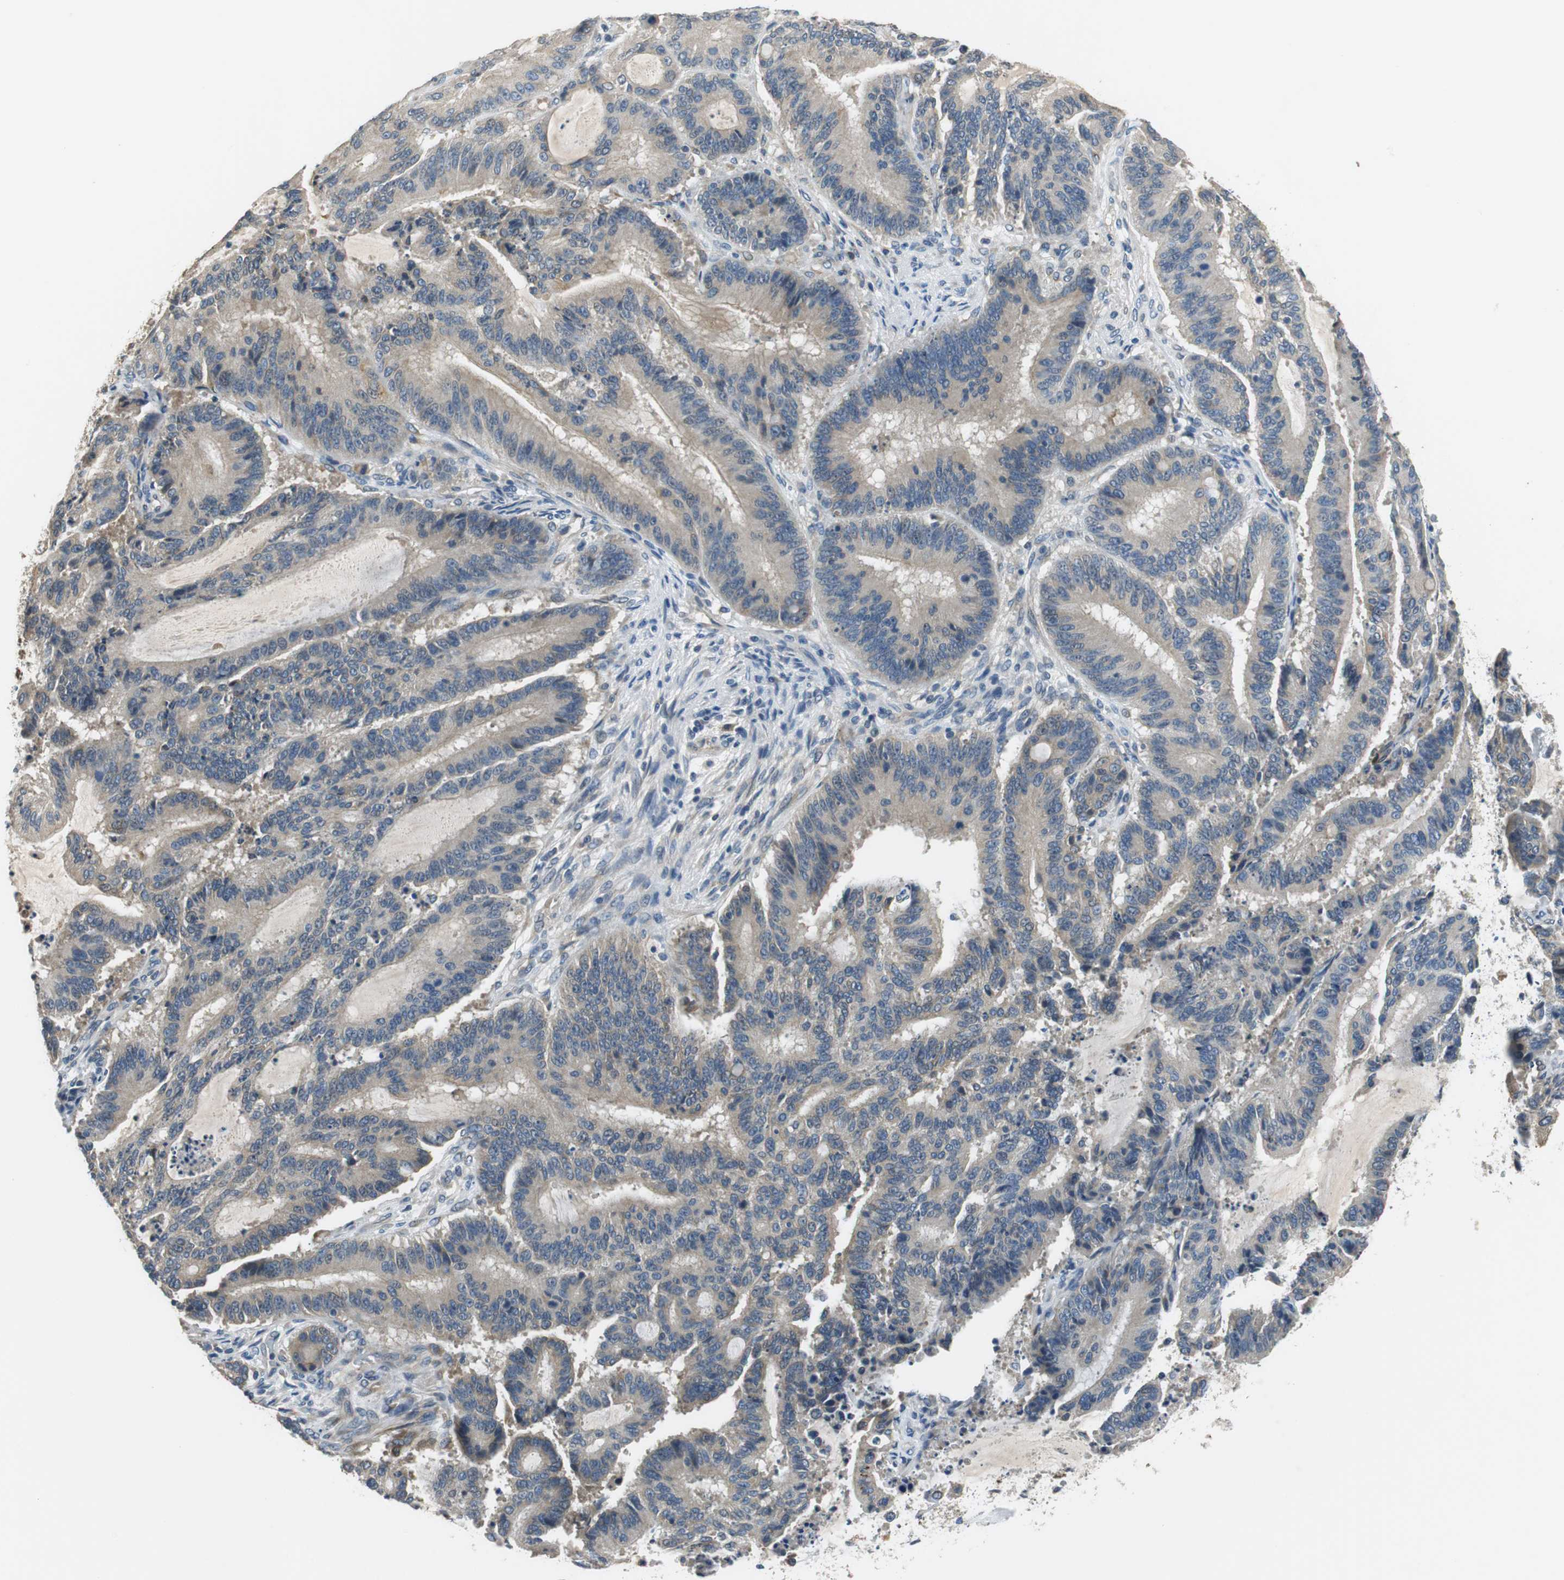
{"staining": {"intensity": "weak", "quantity": ">75%", "location": "cytoplasmic/membranous"}, "tissue": "liver cancer", "cell_type": "Tumor cells", "image_type": "cancer", "snomed": [{"axis": "morphology", "description": "Cholangiocarcinoma"}, {"axis": "topography", "description": "Liver"}], "caption": "Immunohistochemistry of human liver cancer displays low levels of weak cytoplasmic/membranous staining in about >75% of tumor cells.", "gene": "FADS2", "patient": {"sex": "female", "age": 73}}